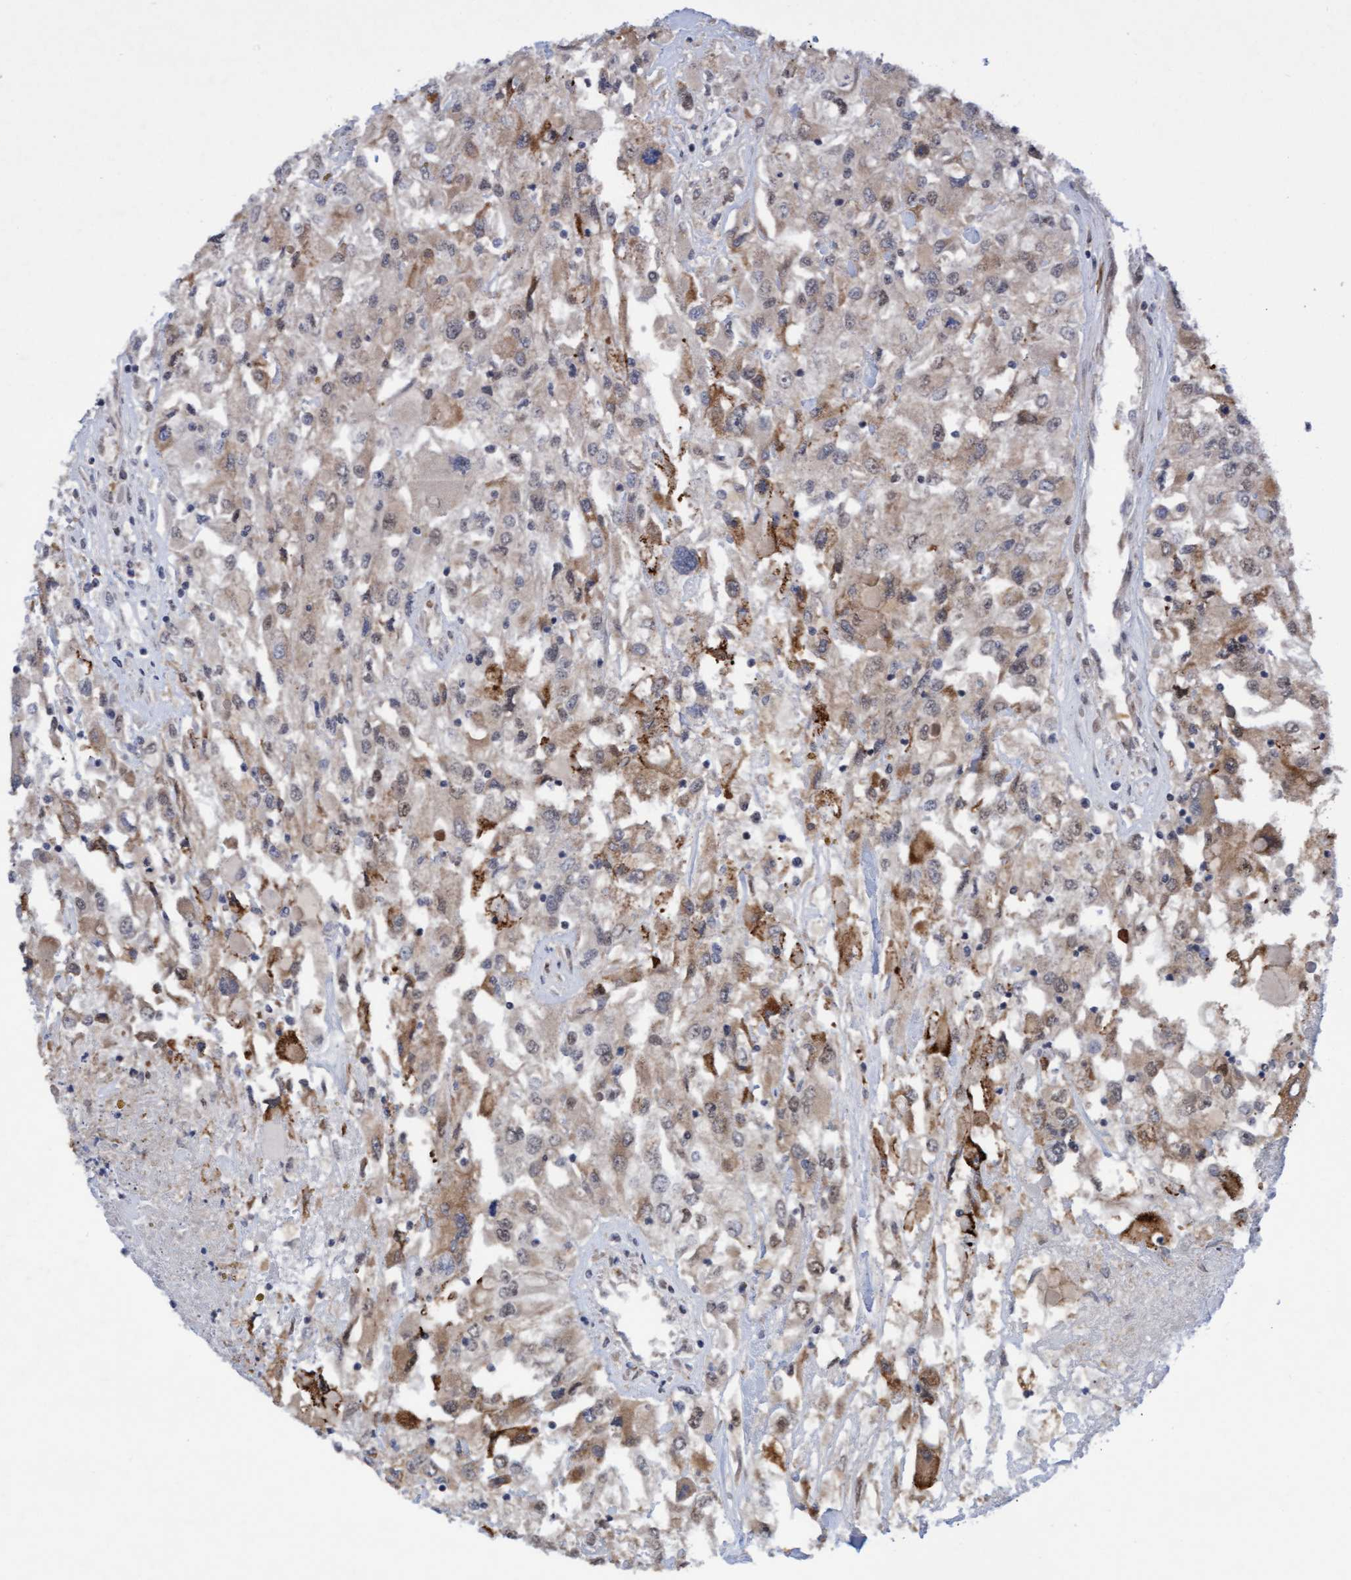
{"staining": {"intensity": "weak", "quantity": ">75%", "location": "cytoplasmic/membranous"}, "tissue": "renal cancer", "cell_type": "Tumor cells", "image_type": "cancer", "snomed": [{"axis": "morphology", "description": "Adenocarcinoma, NOS"}, {"axis": "topography", "description": "Kidney"}], "caption": "Human renal cancer (adenocarcinoma) stained for a protein (brown) shows weak cytoplasmic/membranous positive positivity in approximately >75% of tumor cells.", "gene": "TANC2", "patient": {"sex": "female", "age": 52}}